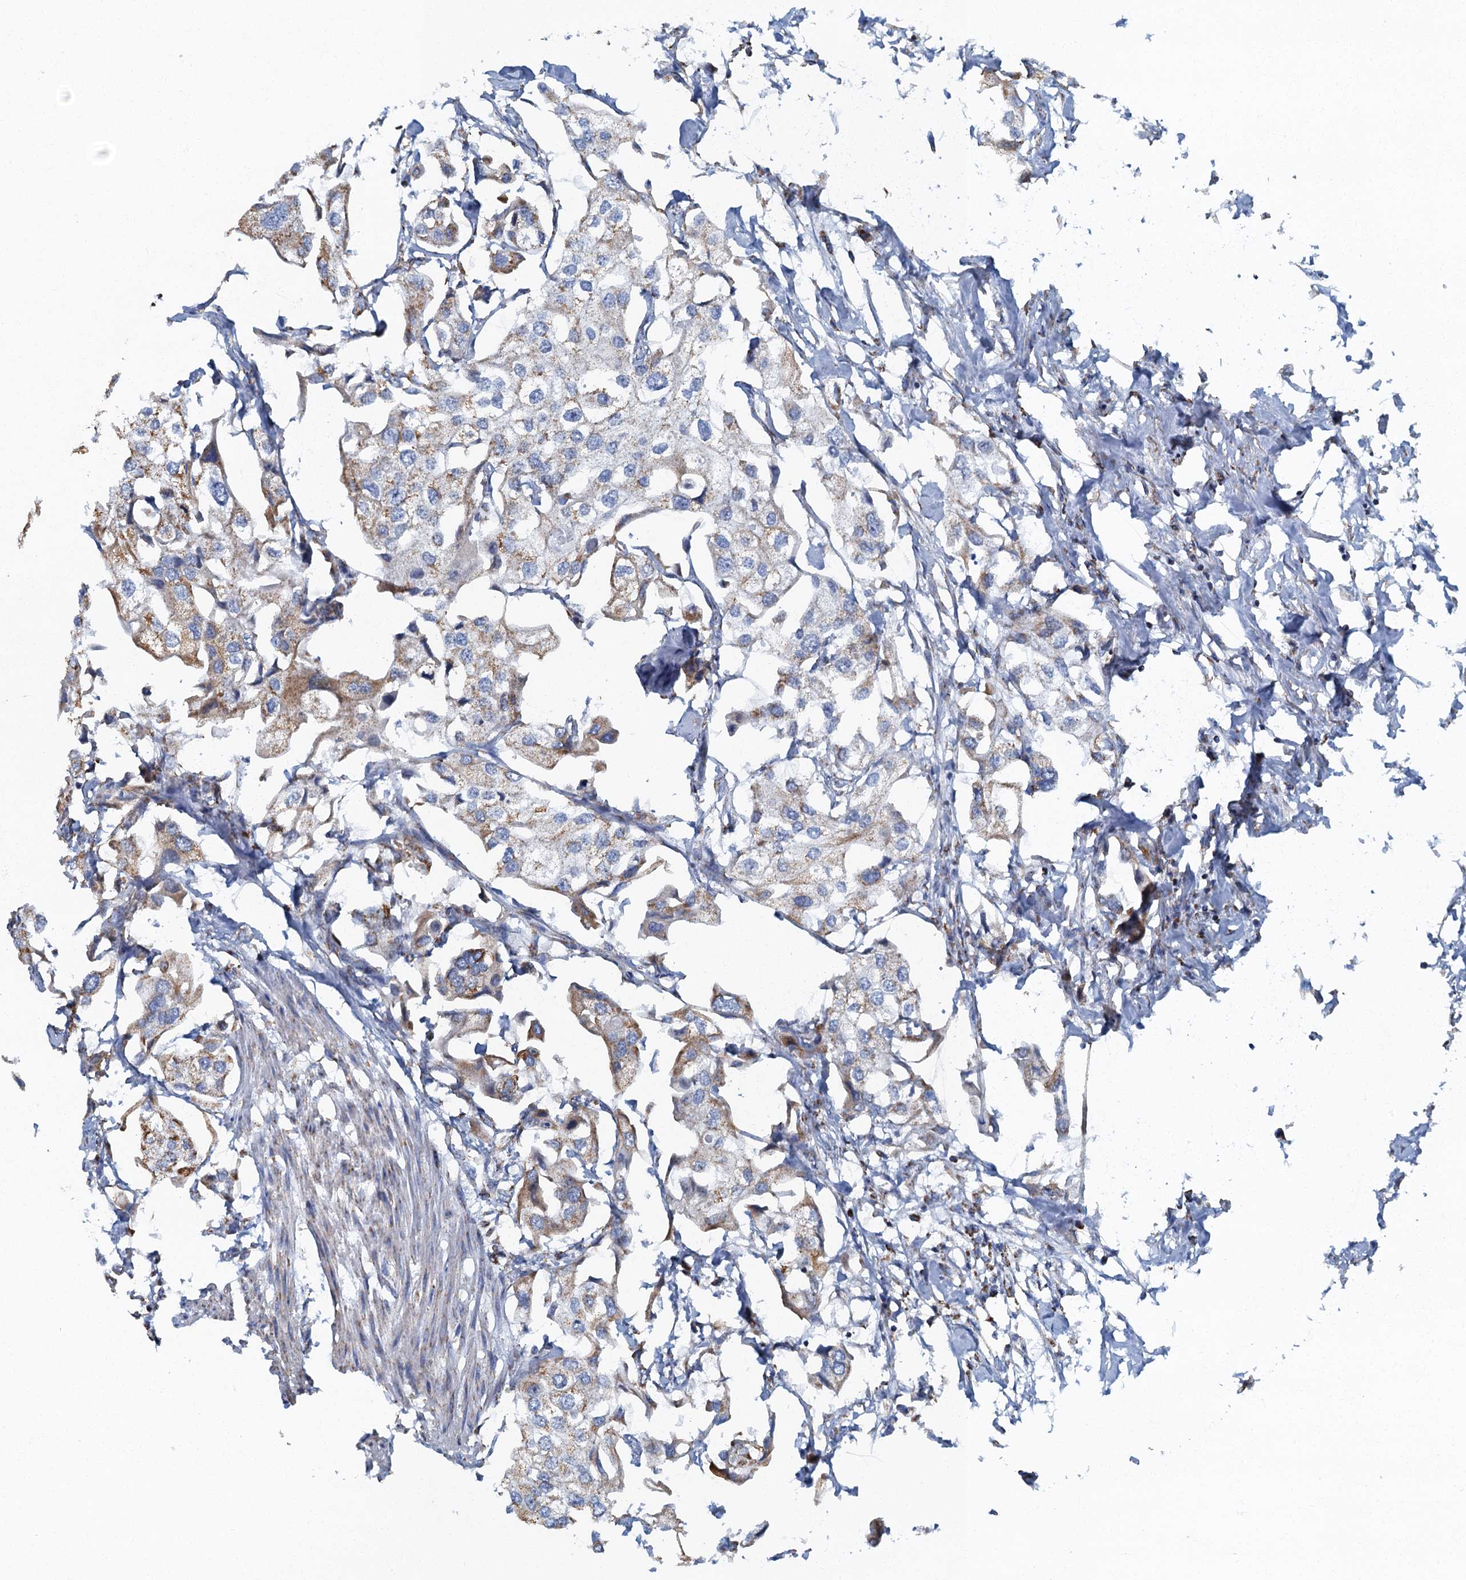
{"staining": {"intensity": "weak", "quantity": "25%-75%", "location": "cytoplasmic/membranous"}, "tissue": "urothelial cancer", "cell_type": "Tumor cells", "image_type": "cancer", "snomed": [{"axis": "morphology", "description": "Urothelial carcinoma, High grade"}, {"axis": "topography", "description": "Urinary bladder"}], "caption": "Urothelial carcinoma (high-grade) stained for a protein reveals weak cytoplasmic/membranous positivity in tumor cells.", "gene": "RAD9B", "patient": {"sex": "male", "age": 64}}